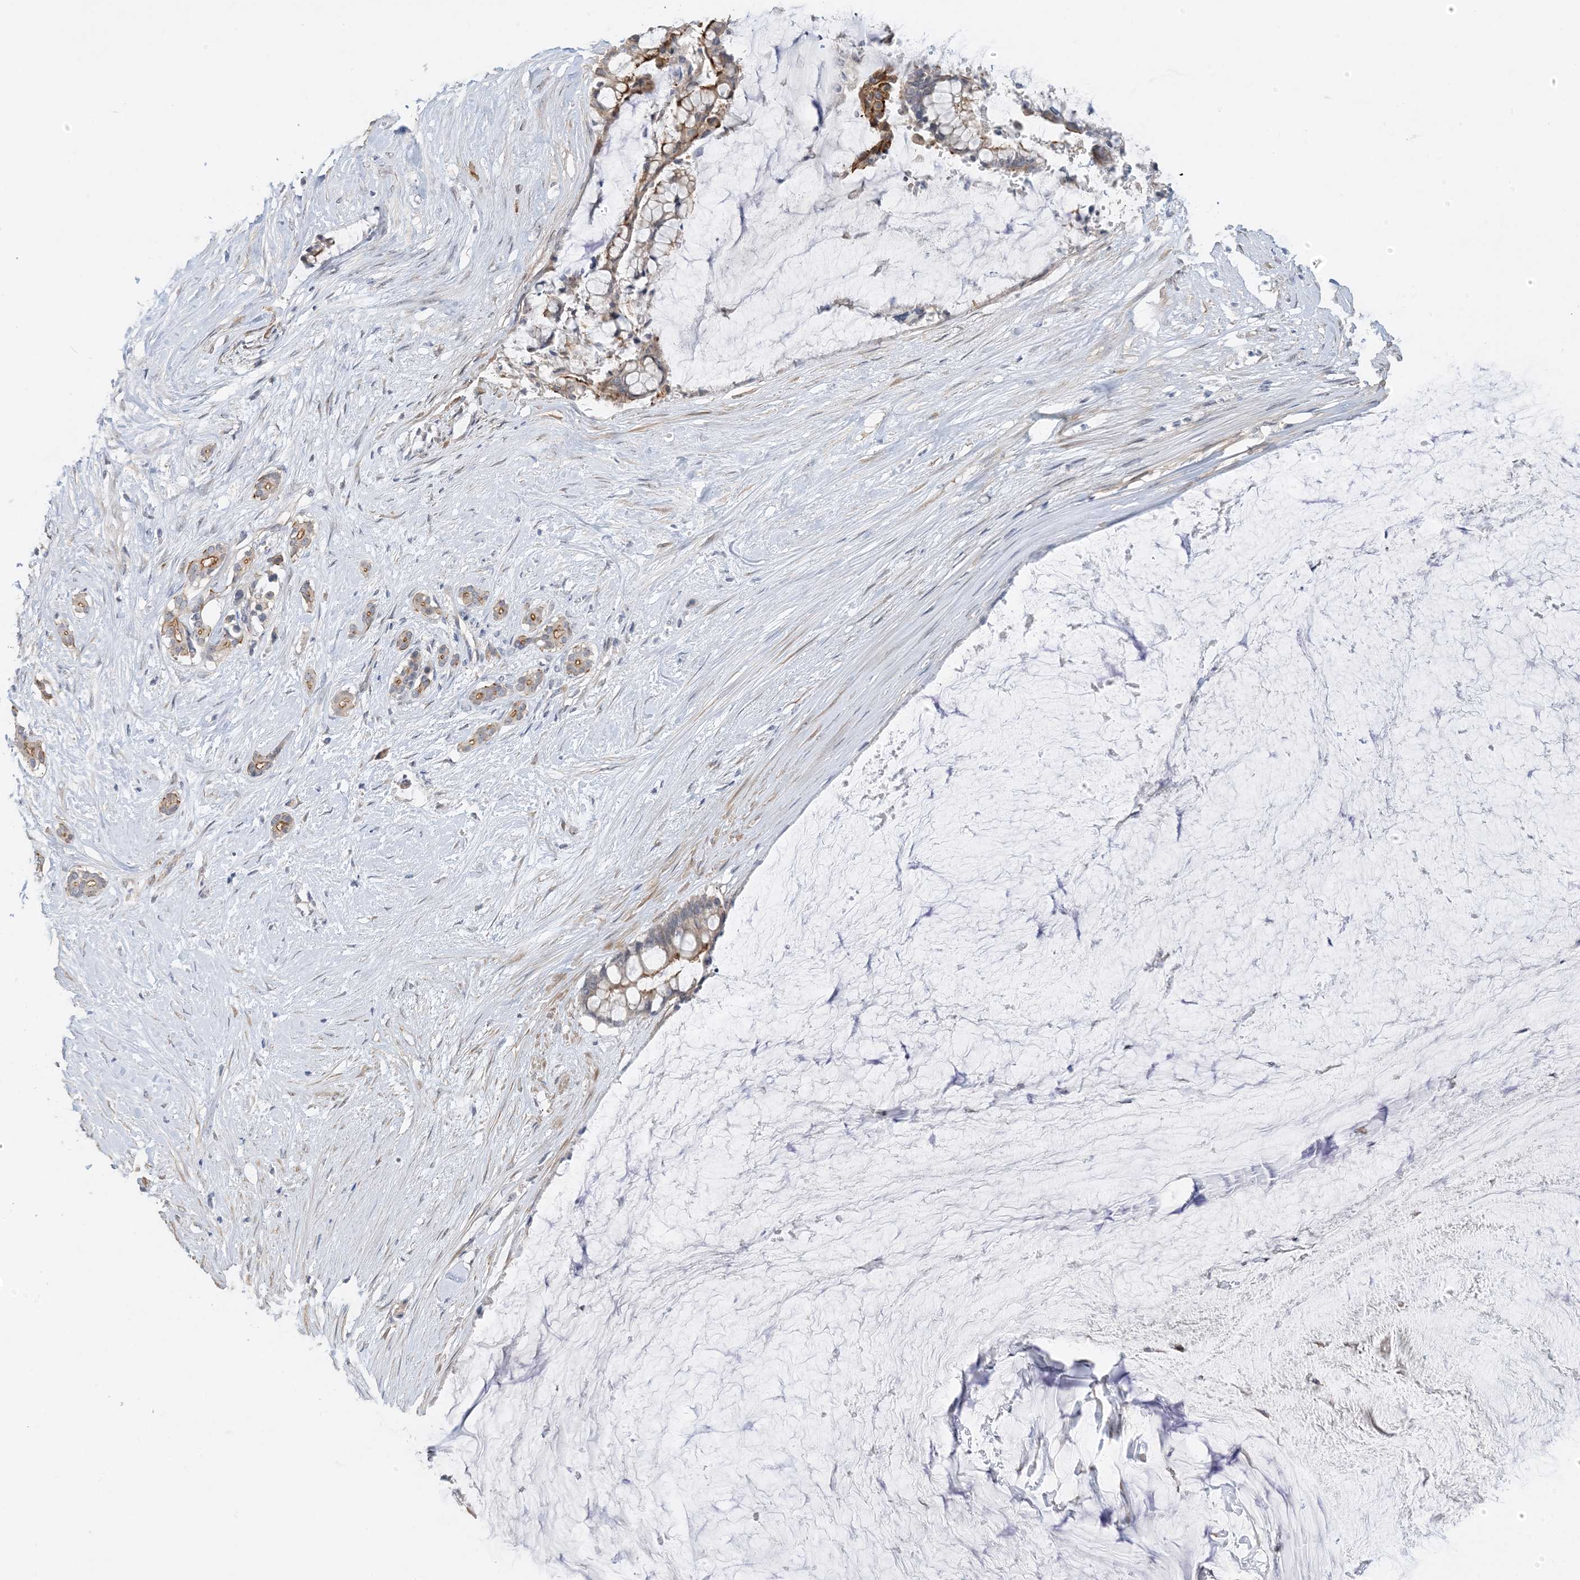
{"staining": {"intensity": "moderate", "quantity": "<25%", "location": "cytoplasmic/membranous"}, "tissue": "pancreatic cancer", "cell_type": "Tumor cells", "image_type": "cancer", "snomed": [{"axis": "morphology", "description": "Adenocarcinoma, NOS"}, {"axis": "topography", "description": "Pancreas"}], "caption": "Moderate cytoplasmic/membranous protein expression is identified in about <25% of tumor cells in pancreatic cancer (adenocarcinoma). (DAB IHC with brightfield microscopy, high magnification).", "gene": "IL36B", "patient": {"sex": "male", "age": 41}}